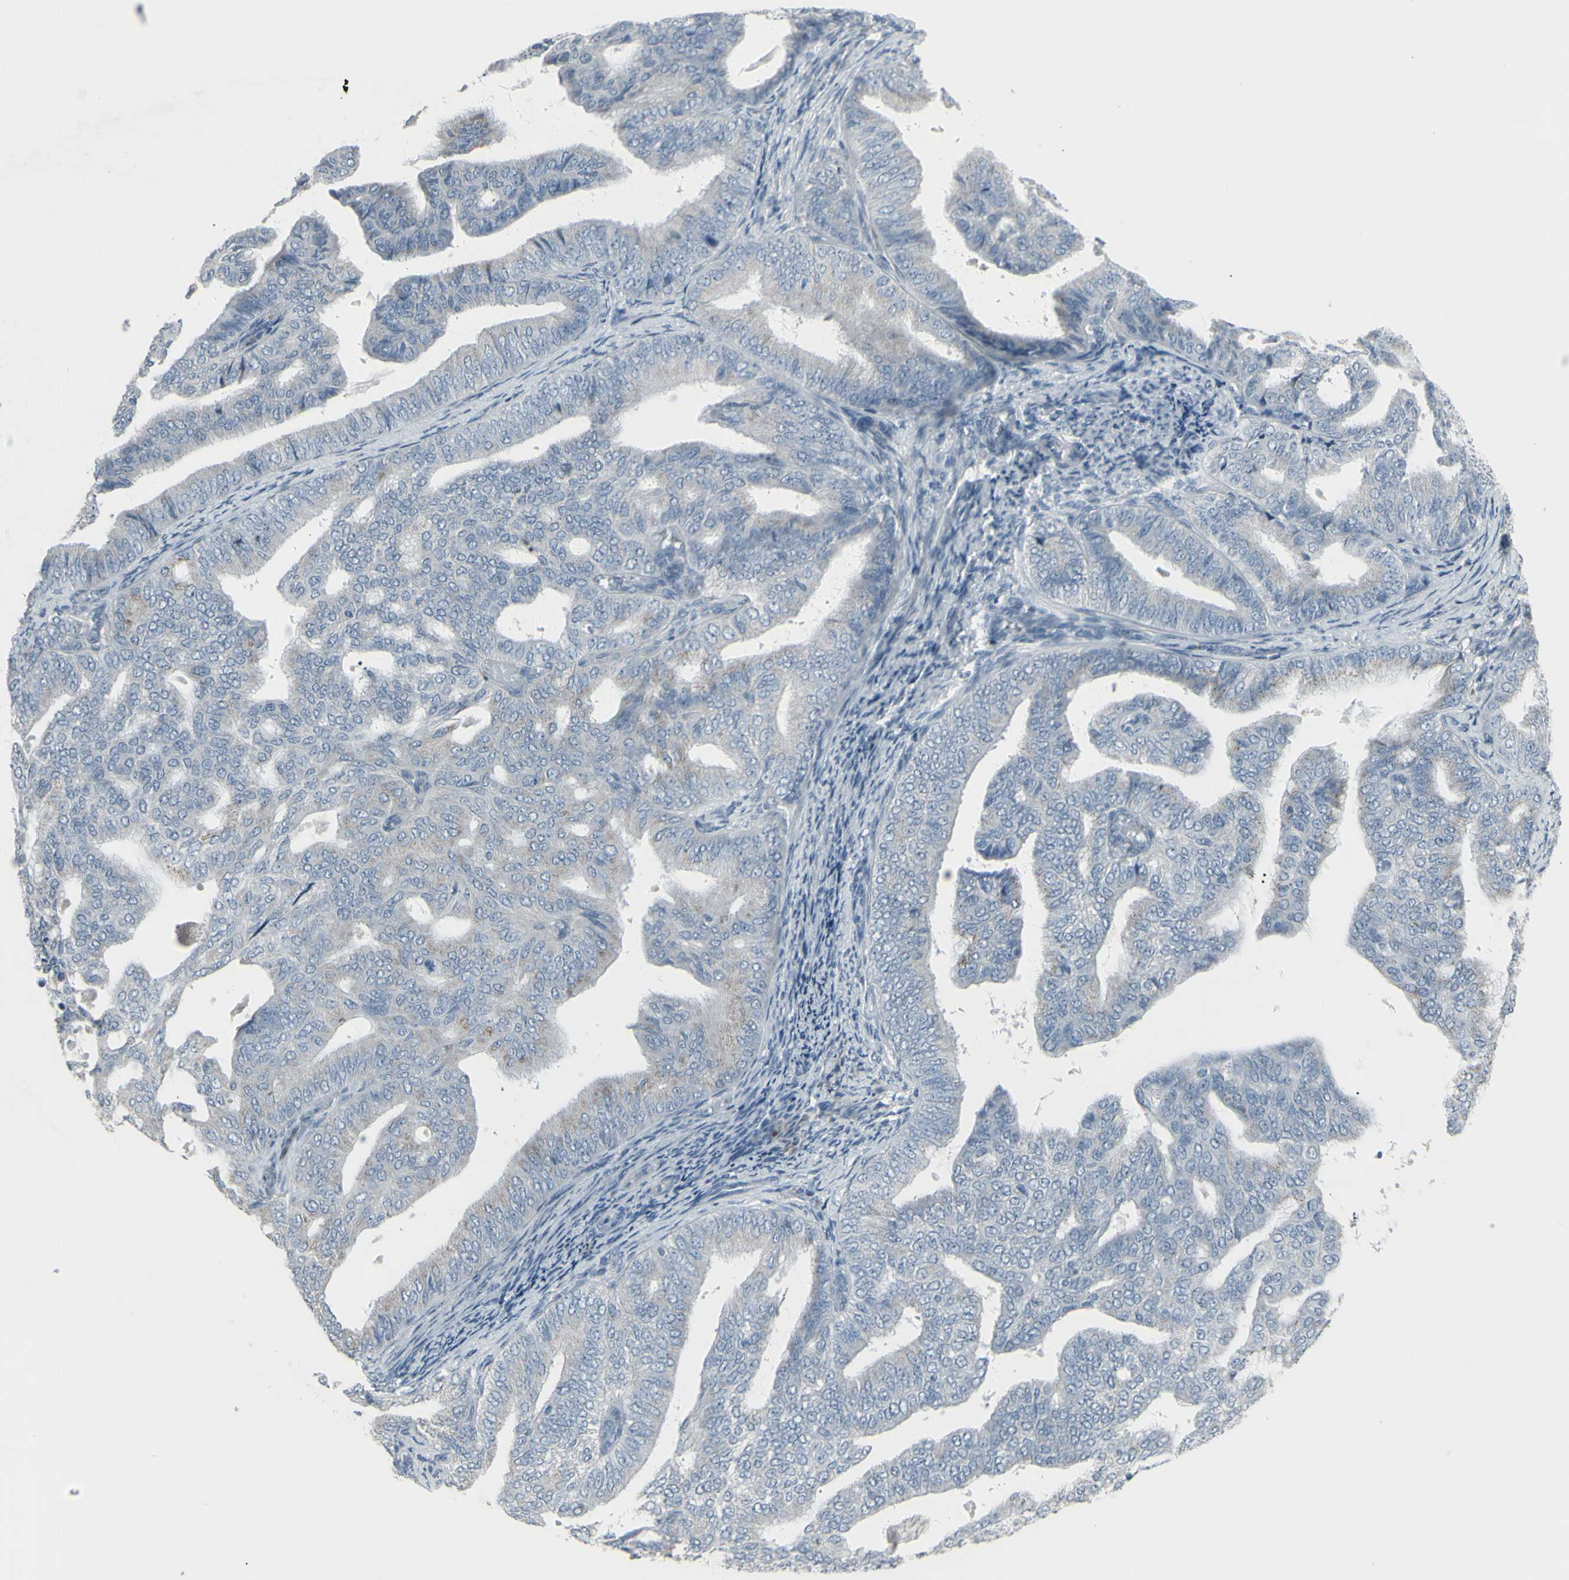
{"staining": {"intensity": "weak", "quantity": "<25%", "location": "cytoplasmic/membranous"}, "tissue": "endometrial cancer", "cell_type": "Tumor cells", "image_type": "cancer", "snomed": [{"axis": "morphology", "description": "Adenocarcinoma, NOS"}, {"axis": "topography", "description": "Endometrium"}], "caption": "Image shows no protein expression in tumor cells of endometrial cancer tissue.", "gene": "CD79B", "patient": {"sex": "female", "age": 58}}